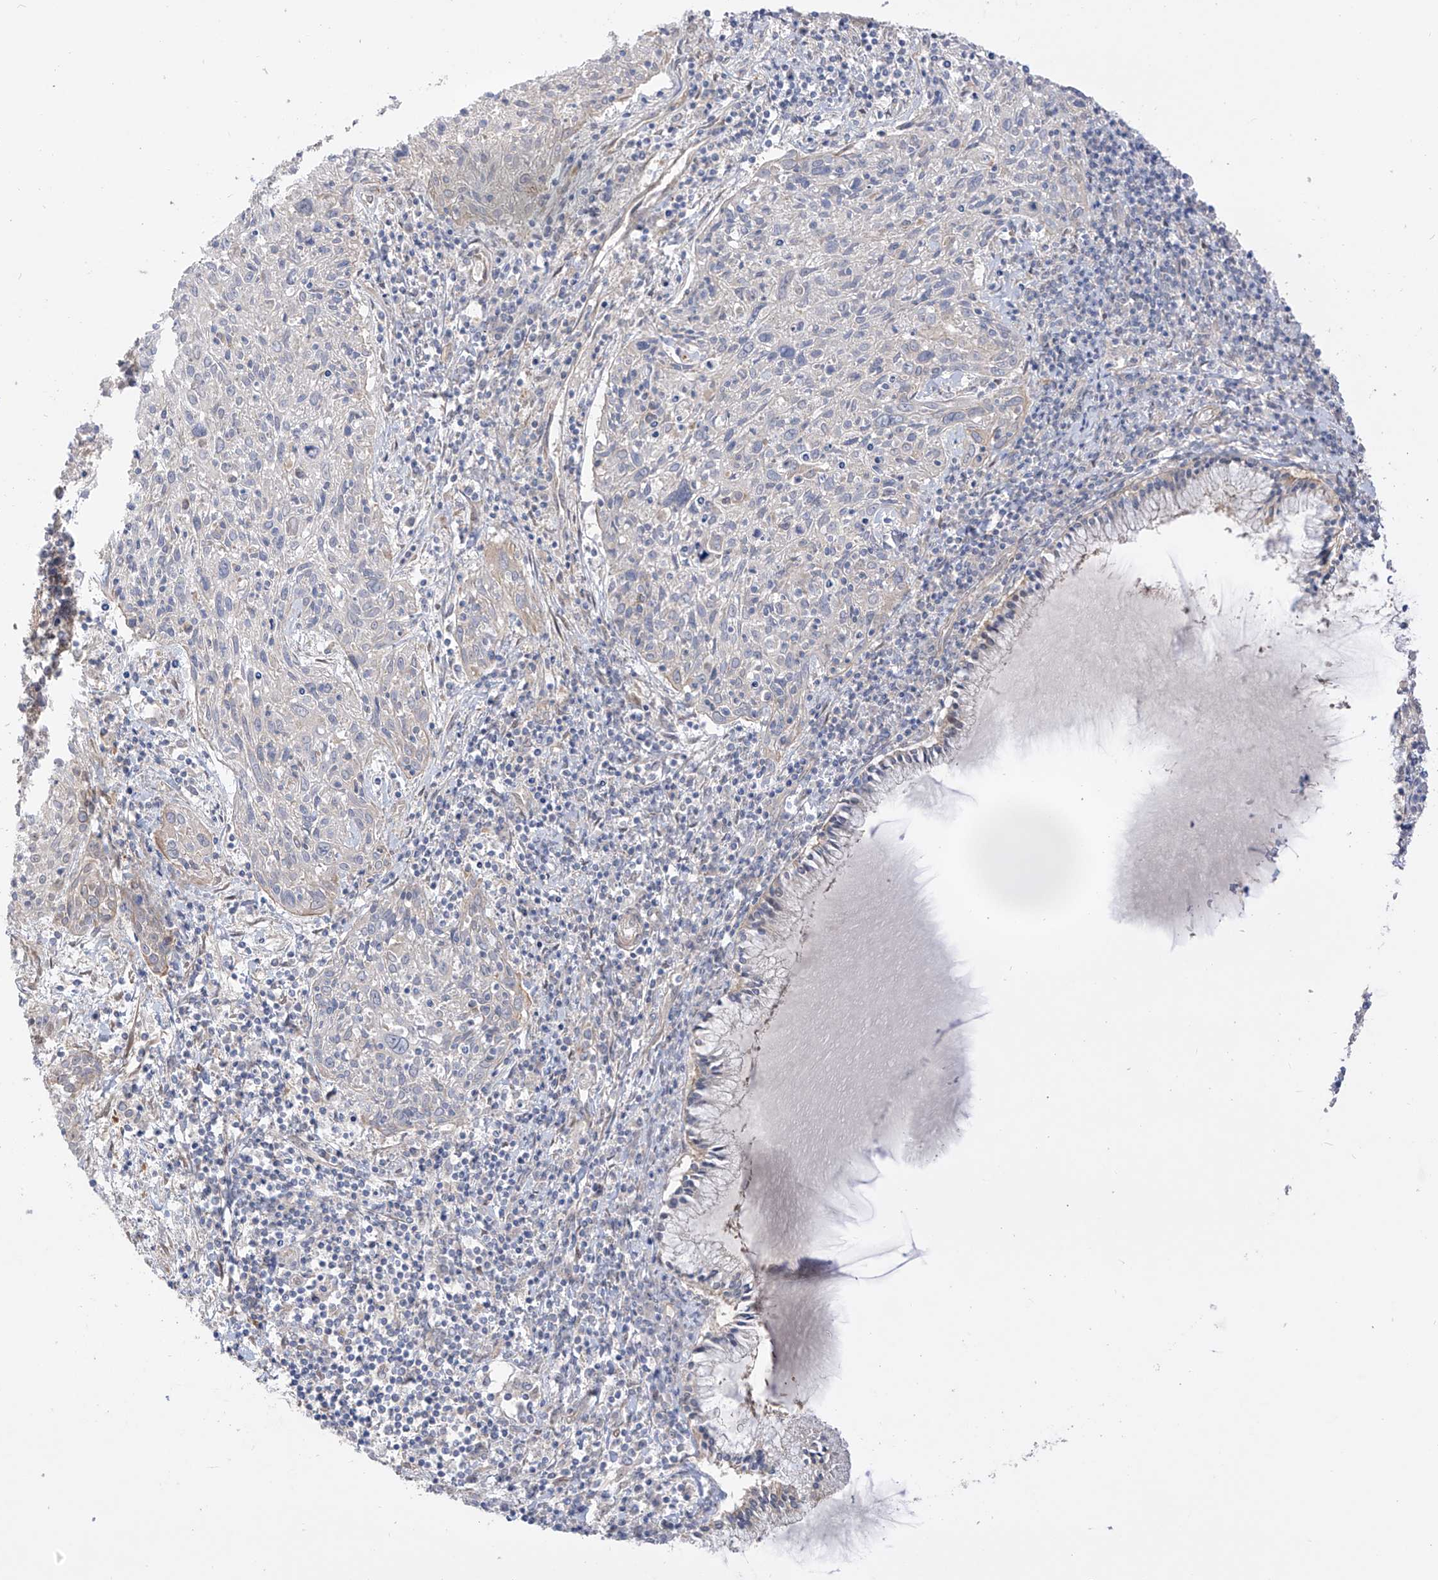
{"staining": {"intensity": "negative", "quantity": "none", "location": "none"}, "tissue": "cervical cancer", "cell_type": "Tumor cells", "image_type": "cancer", "snomed": [{"axis": "morphology", "description": "Squamous cell carcinoma, NOS"}, {"axis": "topography", "description": "Cervix"}], "caption": "Squamous cell carcinoma (cervical) stained for a protein using IHC reveals no staining tumor cells.", "gene": "EIPR1", "patient": {"sex": "female", "age": 51}}